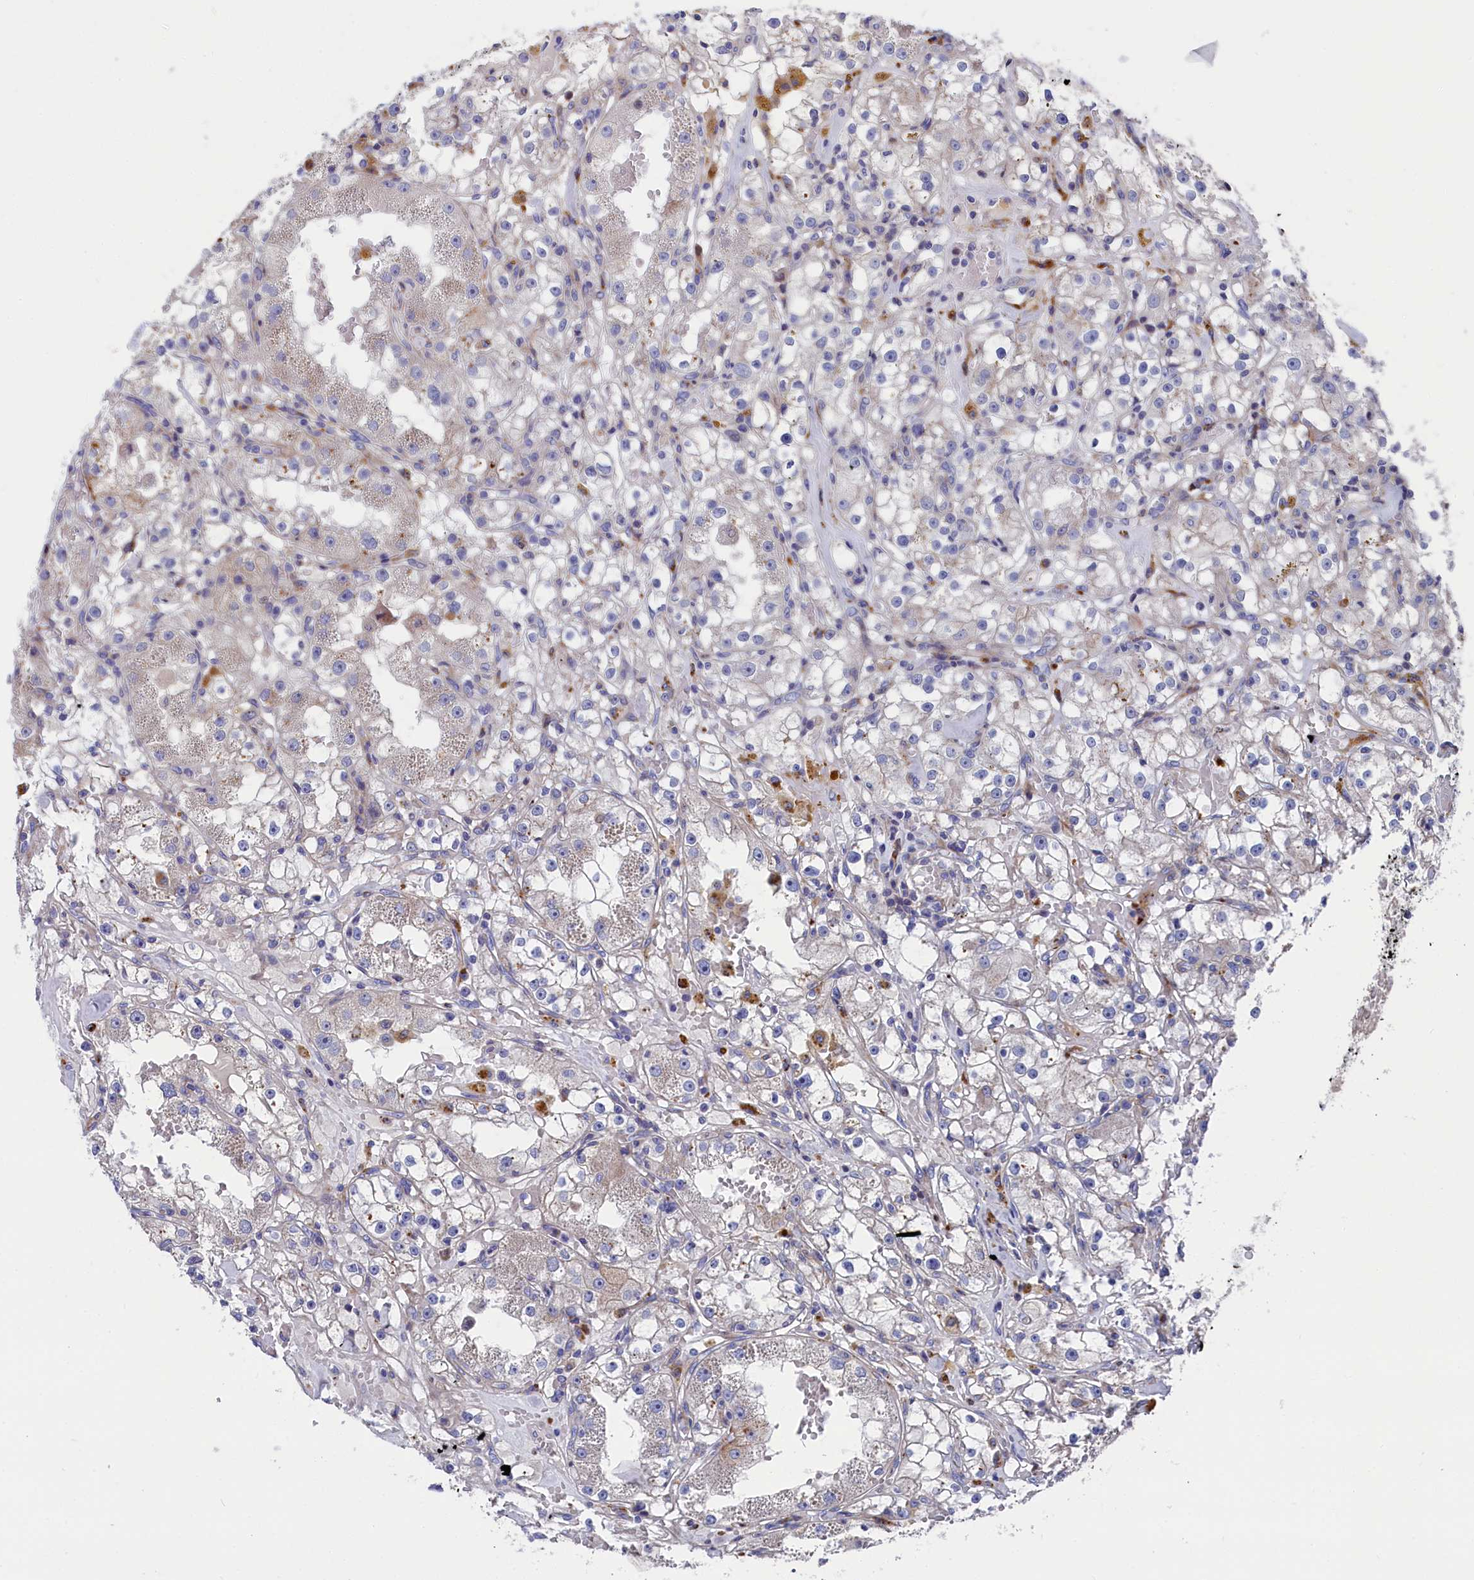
{"staining": {"intensity": "negative", "quantity": "none", "location": "none"}, "tissue": "renal cancer", "cell_type": "Tumor cells", "image_type": "cancer", "snomed": [{"axis": "morphology", "description": "Adenocarcinoma, NOS"}, {"axis": "topography", "description": "Kidney"}], "caption": "Image shows no significant protein expression in tumor cells of adenocarcinoma (renal).", "gene": "NUDT7", "patient": {"sex": "male", "age": 56}}